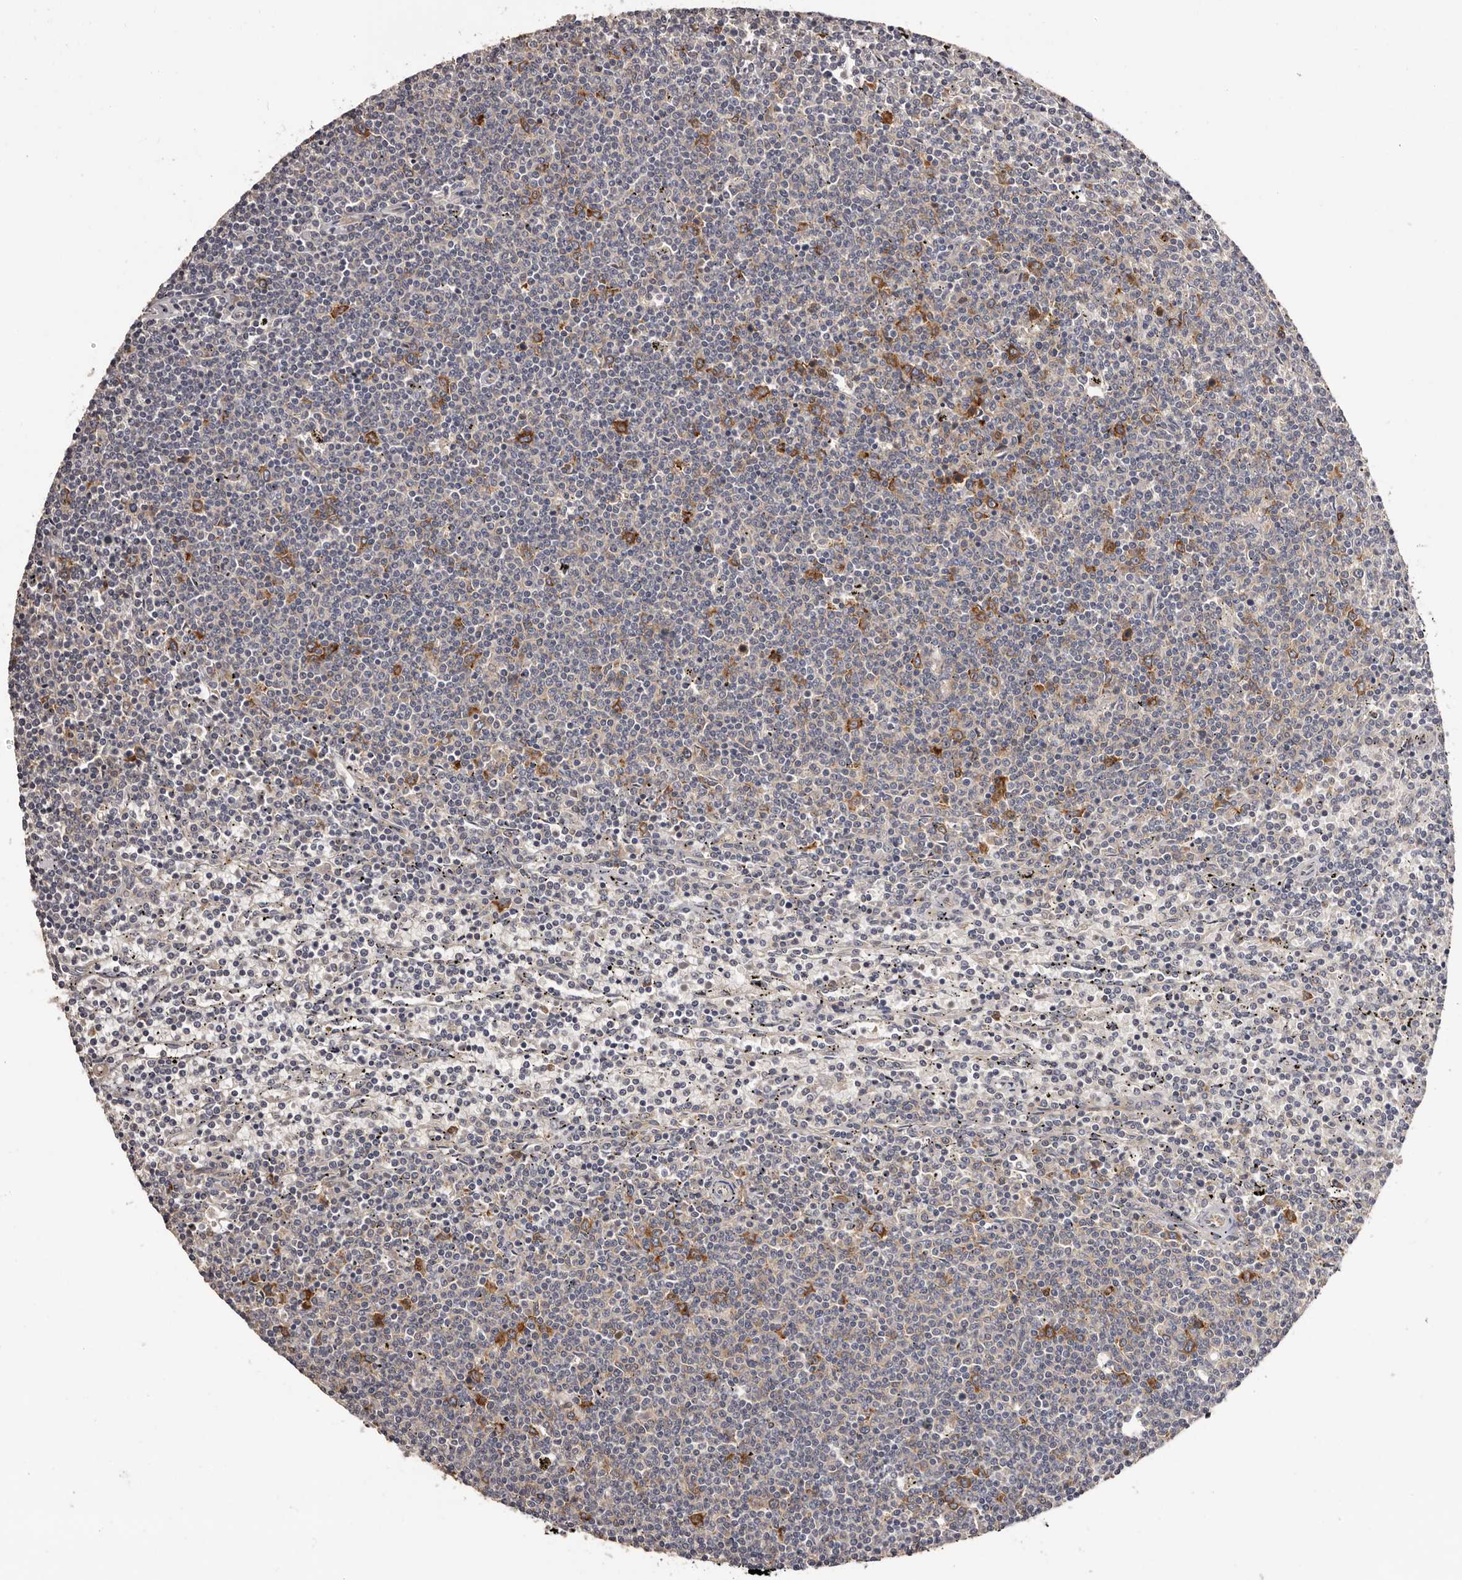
{"staining": {"intensity": "negative", "quantity": "none", "location": "none"}, "tissue": "lymphoma", "cell_type": "Tumor cells", "image_type": "cancer", "snomed": [{"axis": "morphology", "description": "Malignant lymphoma, non-Hodgkin's type, Low grade"}, {"axis": "topography", "description": "Spleen"}], "caption": "High magnification brightfield microscopy of lymphoma stained with DAB (3,3'-diaminobenzidine) (brown) and counterstained with hematoxylin (blue): tumor cells show no significant staining. The staining was performed using DAB (3,3'-diaminobenzidine) to visualize the protein expression in brown, while the nuclei were stained in blue with hematoxylin (Magnification: 20x).", "gene": "LTV1", "patient": {"sex": "female", "age": 50}}